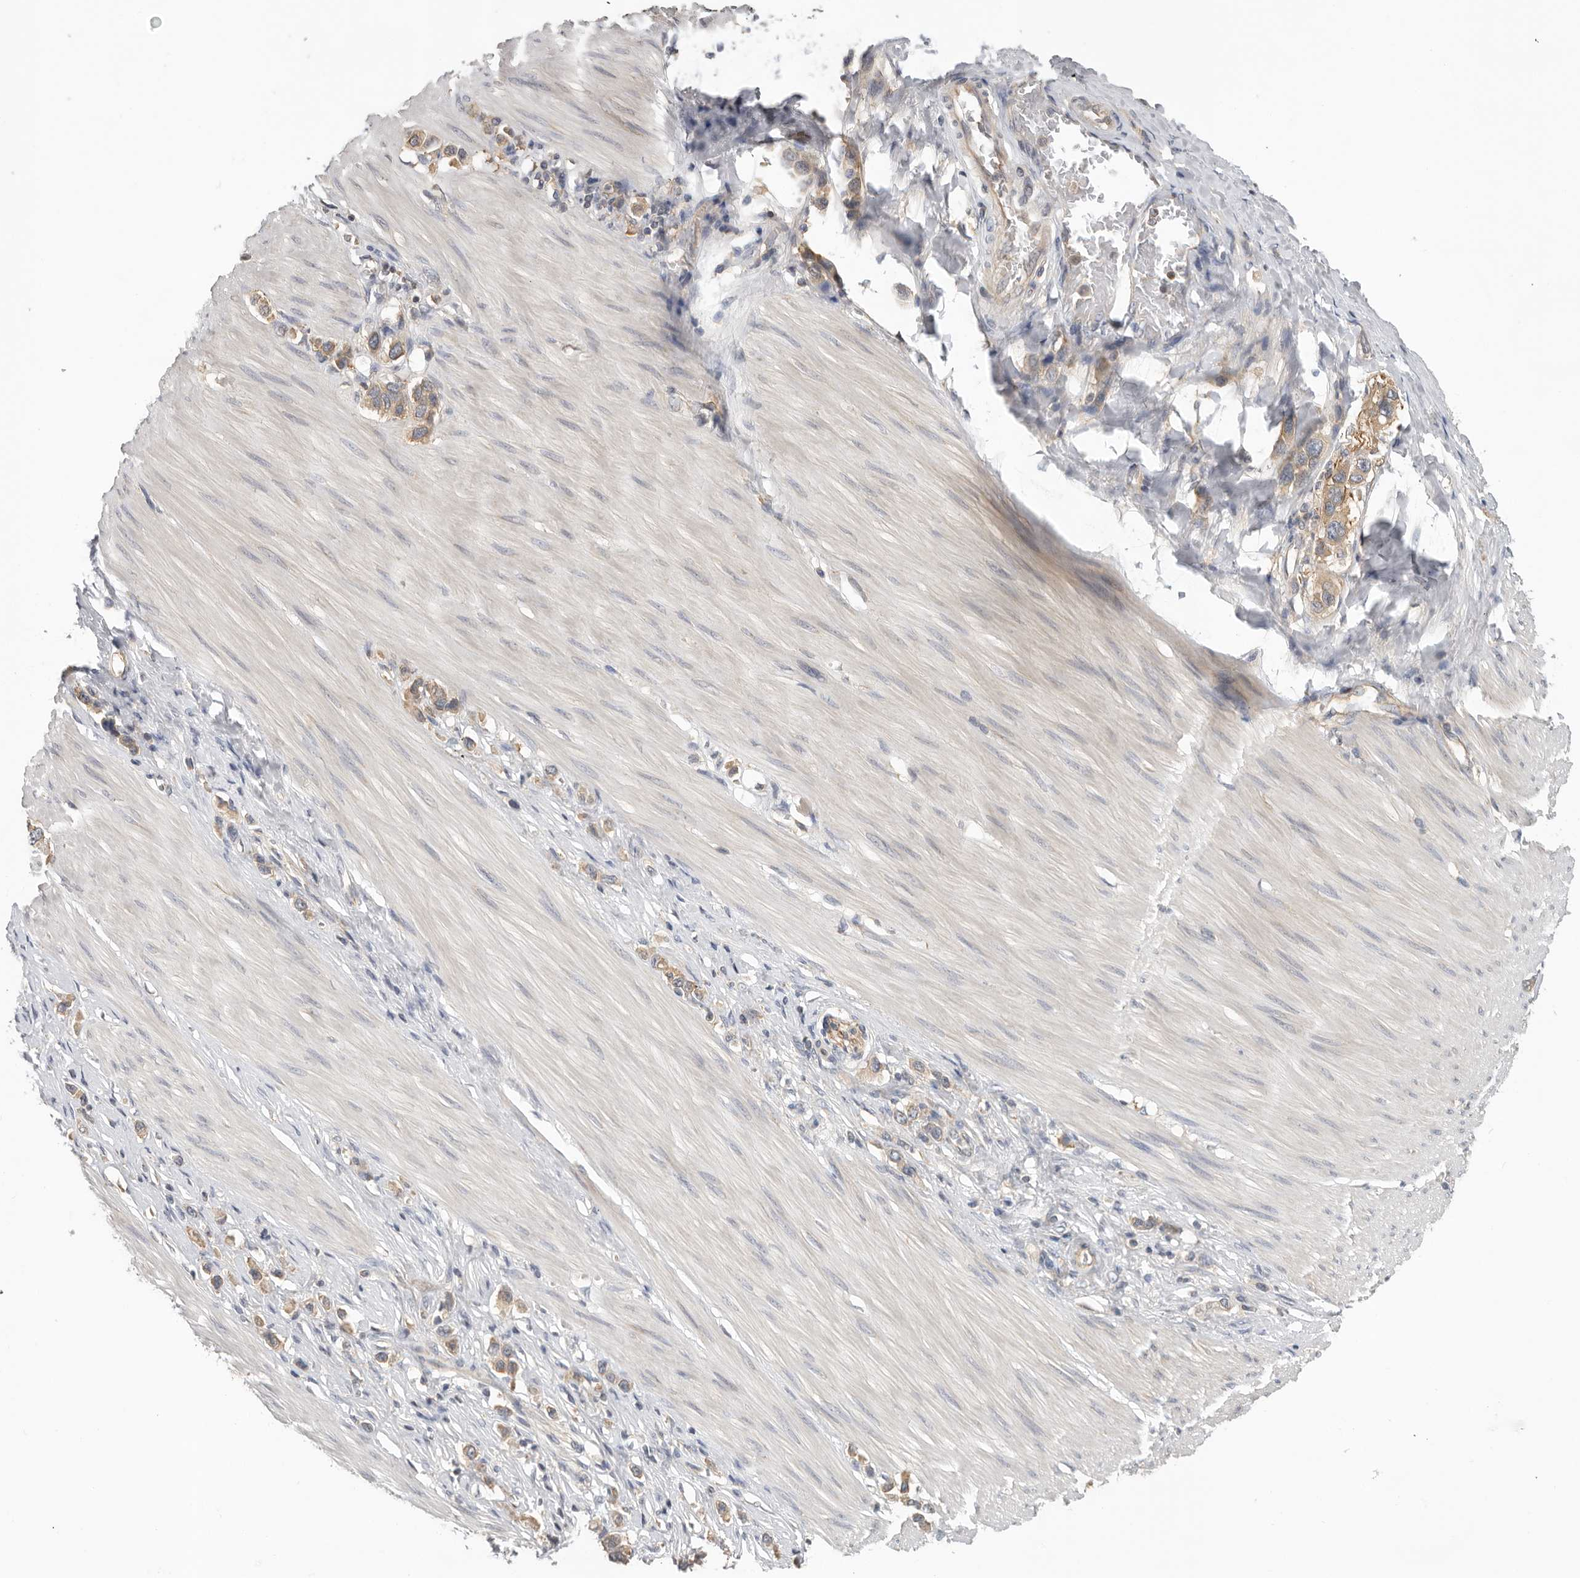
{"staining": {"intensity": "moderate", "quantity": ">75%", "location": "cytoplasmic/membranous"}, "tissue": "stomach cancer", "cell_type": "Tumor cells", "image_type": "cancer", "snomed": [{"axis": "morphology", "description": "Adenocarcinoma, NOS"}, {"axis": "topography", "description": "Stomach"}], "caption": "About >75% of tumor cells in stomach adenocarcinoma display moderate cytoplasmic/membranous protein staining as visualized by brown immunohistochemical staining.", "gene": "PPP1R42", "patient": {"sex": "female", "age": 65}}